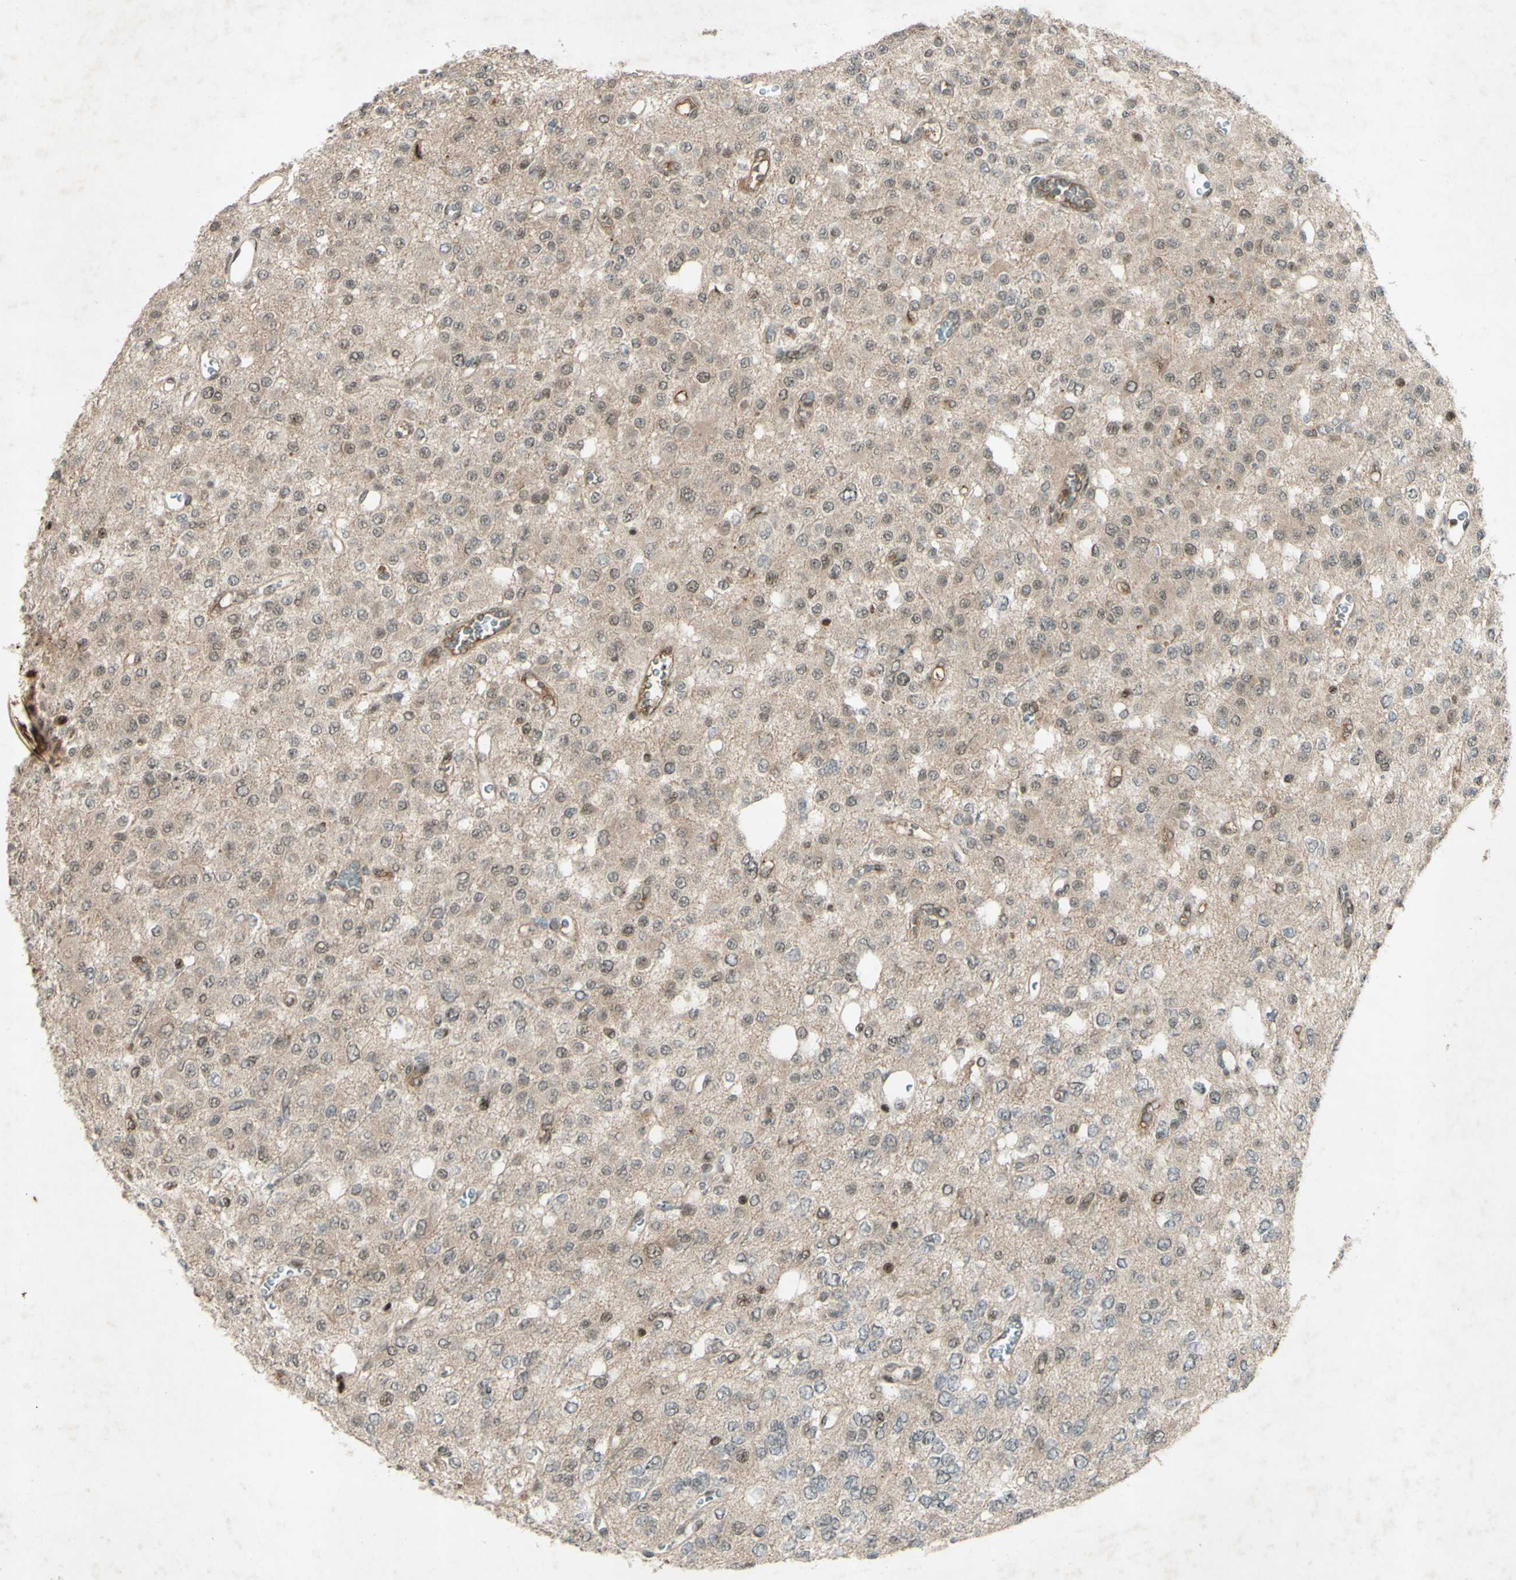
{"staining": {"intensity": "moderate", "quantity": "<25%", "location": "nuclear"}, "tissue": "glioma", "cell_type": "Tumor cells", "image_type": "cancer", "snomed": [{"axis": "morphology", "description": "Glioma, malignant, Low grade"}, {"axis": "topography", "description": "Brain"}], "caption": "Immunohistochemical staining of human malignant glioma (low-grade) shows low levels of moderate nuclear protein expression in approximately <25% of tumor cells.", "gene": "SNW1", "patient": {"sex": "male", "age": 38}}